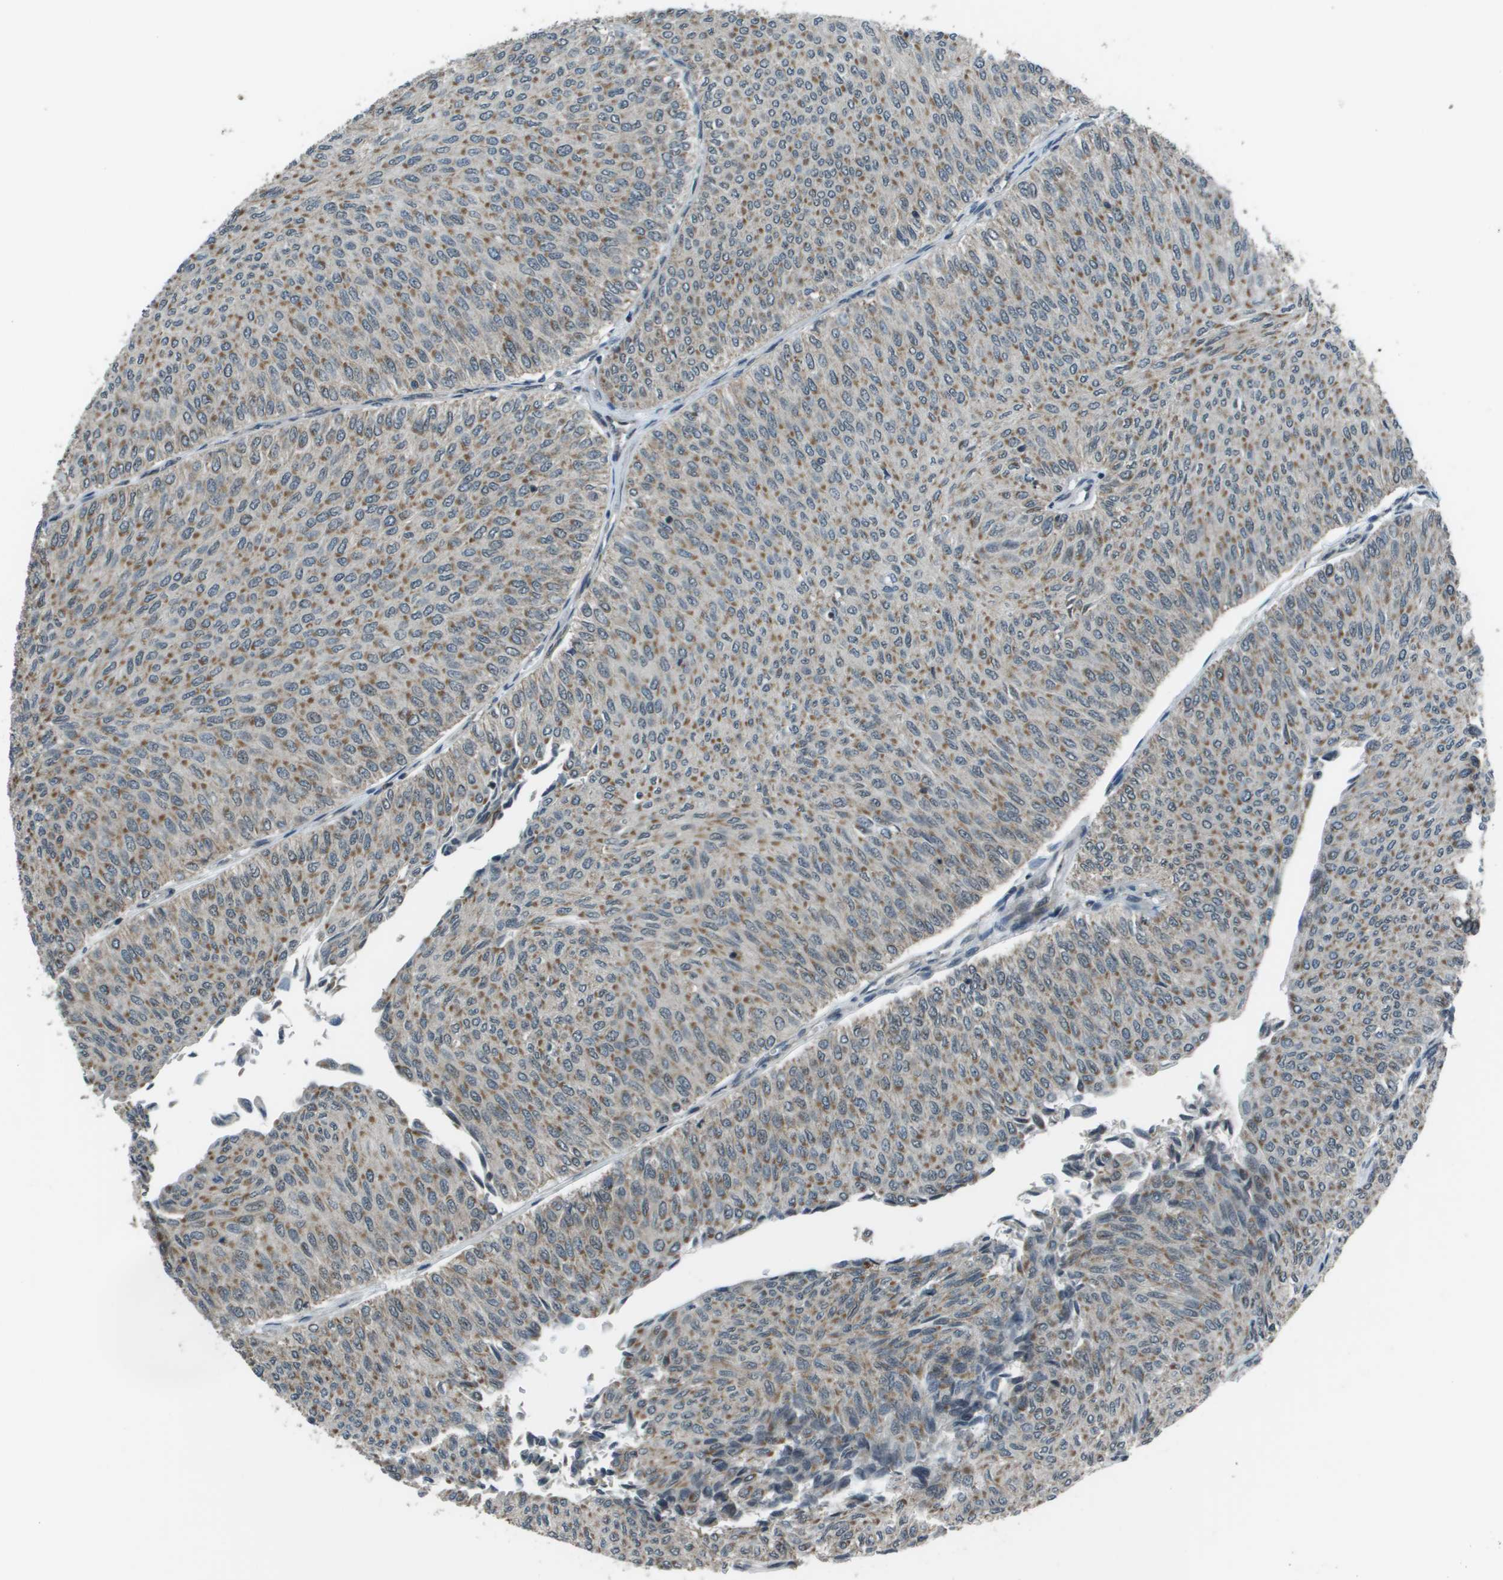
{"staining": {"intensity": "moderate", "quantity": ">75%", "location": "cytoplasmic/membranous"}, "tissue": "urothelial cancer", "cell_type": "Tumor cells", "image_type": "cancer", "snomed": [{"axis": "morphology", "description": "Urothelial carcinoma, Low grade"}, {"axis": "topography", "description": "Urinary bladder"}], "caption": "Moderate cytoplasmic/membranous protein expression is present in approximately >75% of tumor cells in urothelial cancer. (Stains: DAB (3,3'-diaminobenzidine) in brown, nuclei in blue, Microscopy: brightfield microscopy at high magnification).", "gene": "PPFIA1", "patient": {"sex": "male", "age": 78}}